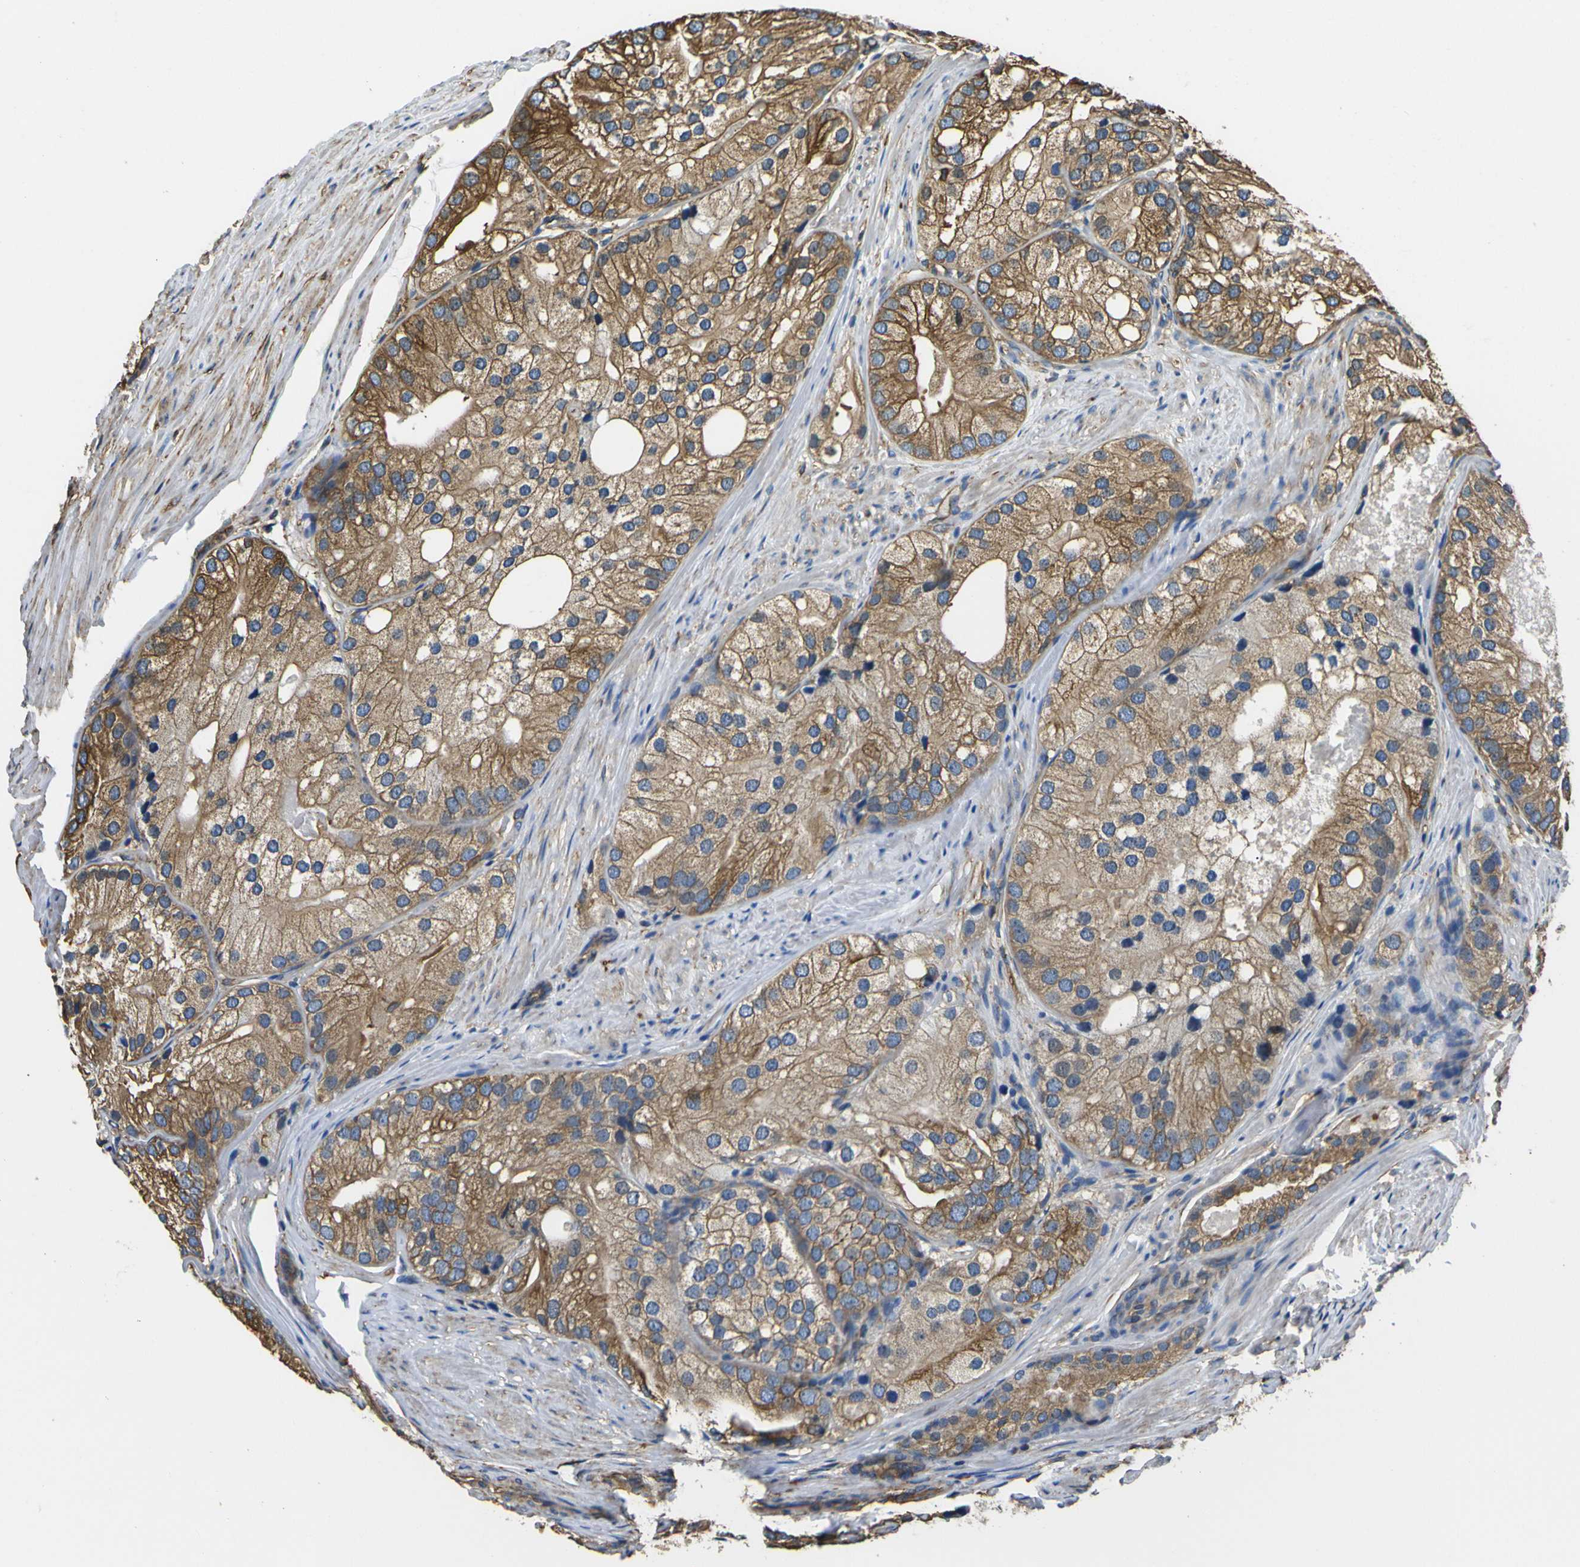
{"staining": {"intensity": "moderate", "quantity": ">75%", "location": "cytoplasmic/membranous"}, "tissue": "prostate cancer", "cell_type": "Tumor cells", "image_type": "cancer", "snomed": [{"axis": "morphology", "description": "Adenocarcinoma, Low grade"}, {"axis": "topography", "description": "Prostate"}], "caption": "IHC (DAB (3,3'-diaminobenzidine)) staining of human prostate cancer (adenocarcinoma (low-grade)) exhibits moderate cytoplasmic/membranous protein positivity in about >75% of tumor cells. (Stains: DAB (3,3'-diaminobenzidine) in brown, nuclei in blue, Microscopy: brightfield microscopy at high magnification).", "gene": "TUBB", "patient": {"sex": "male", "age": 69}}